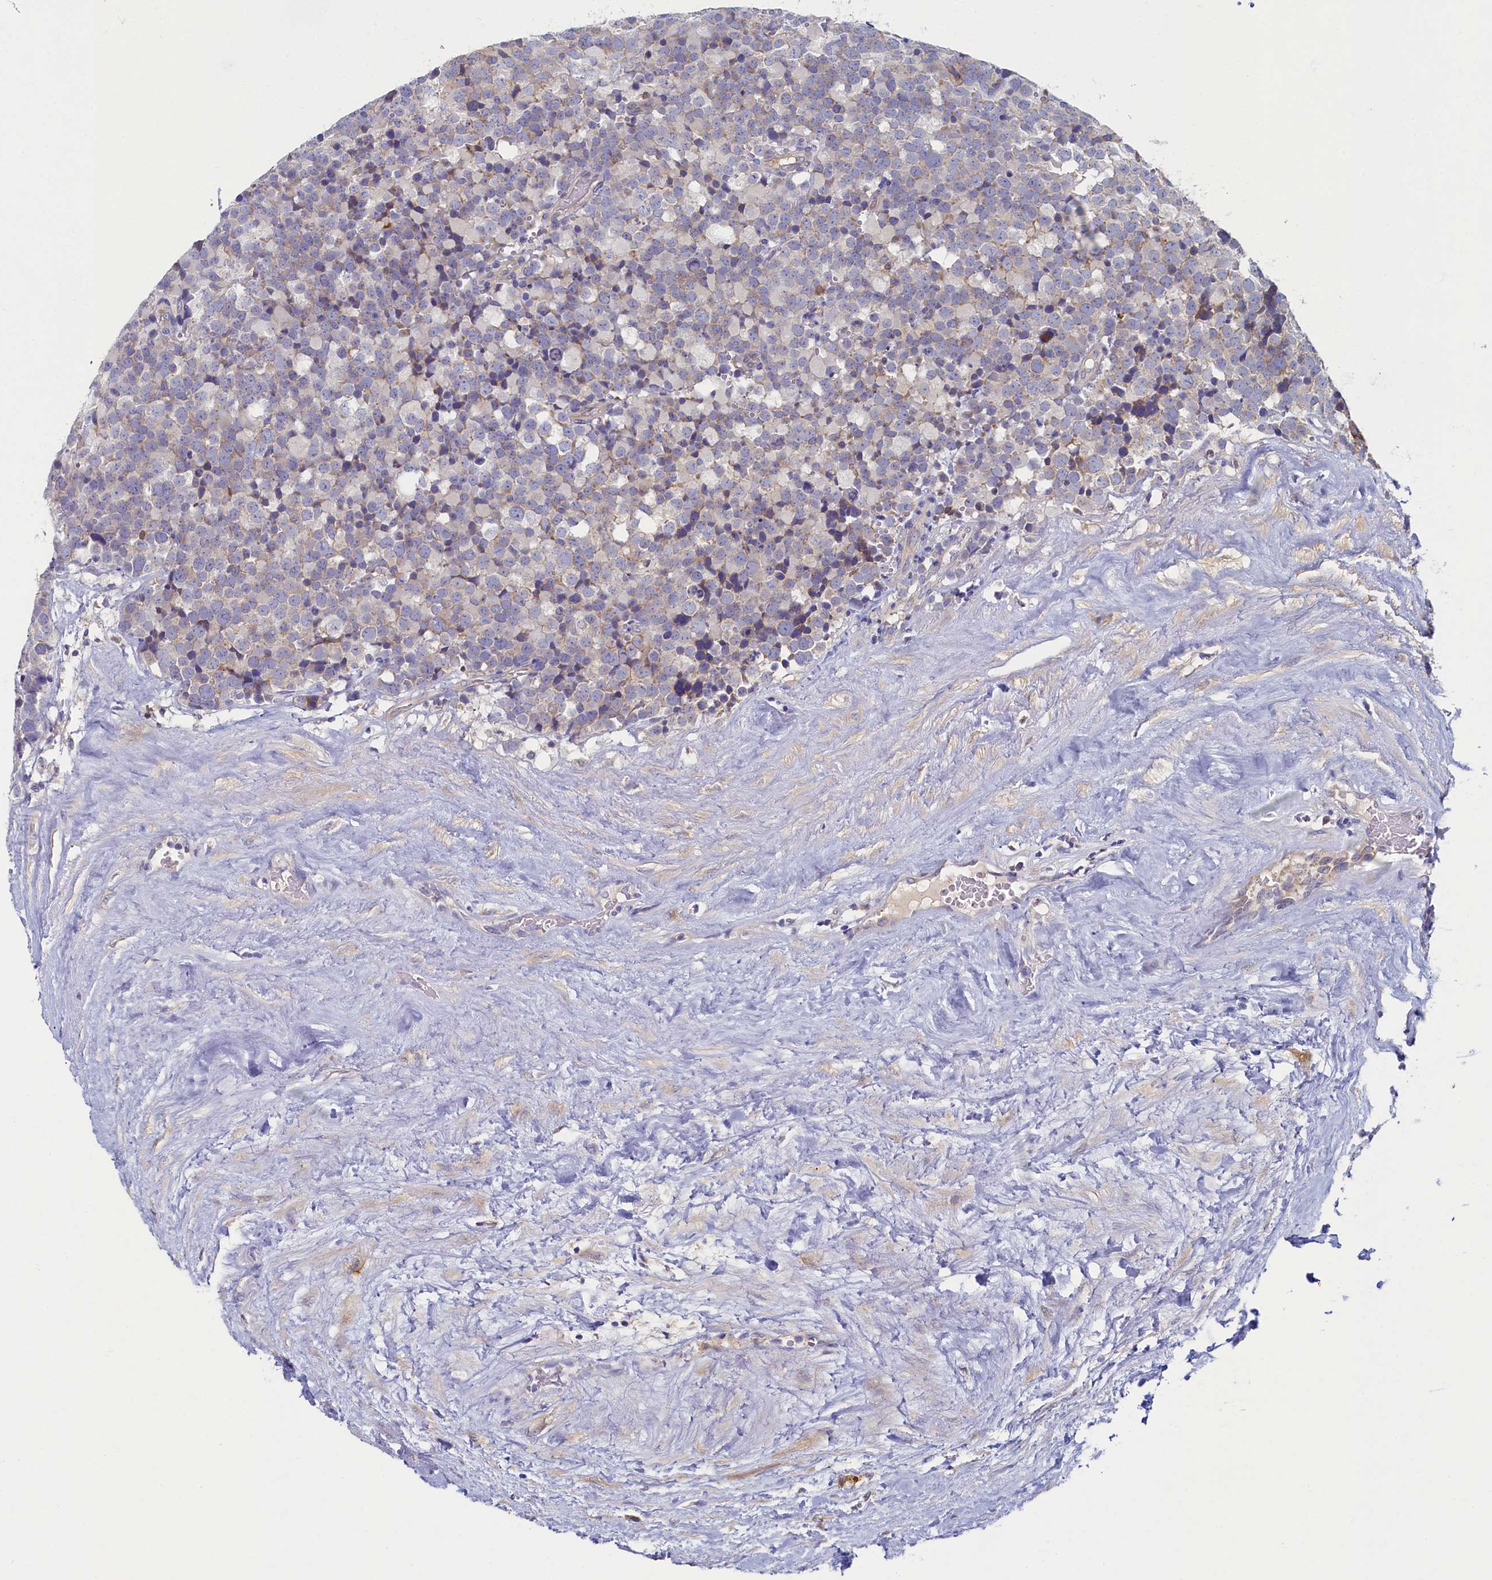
{"staining": {"intensity": "negative", "quantity": "none", "location": "none"}, "tissue": "testis cancer", "cell_type": "Tumor cells", "image_type": "cancer", "snomed": [{"axis": "morphology", "description": "Seminoma, NOS"}, {"axis": "topography", "description": "Testis"}], "caption": "Immunohistochemistry (IHC) of seminoma (testis) shows no staining in tumor cells. (DAB IHC with hematoxylin counter stain).", "gene": "TIMM8B", "patient": {"sex": "male", "age": 71}}